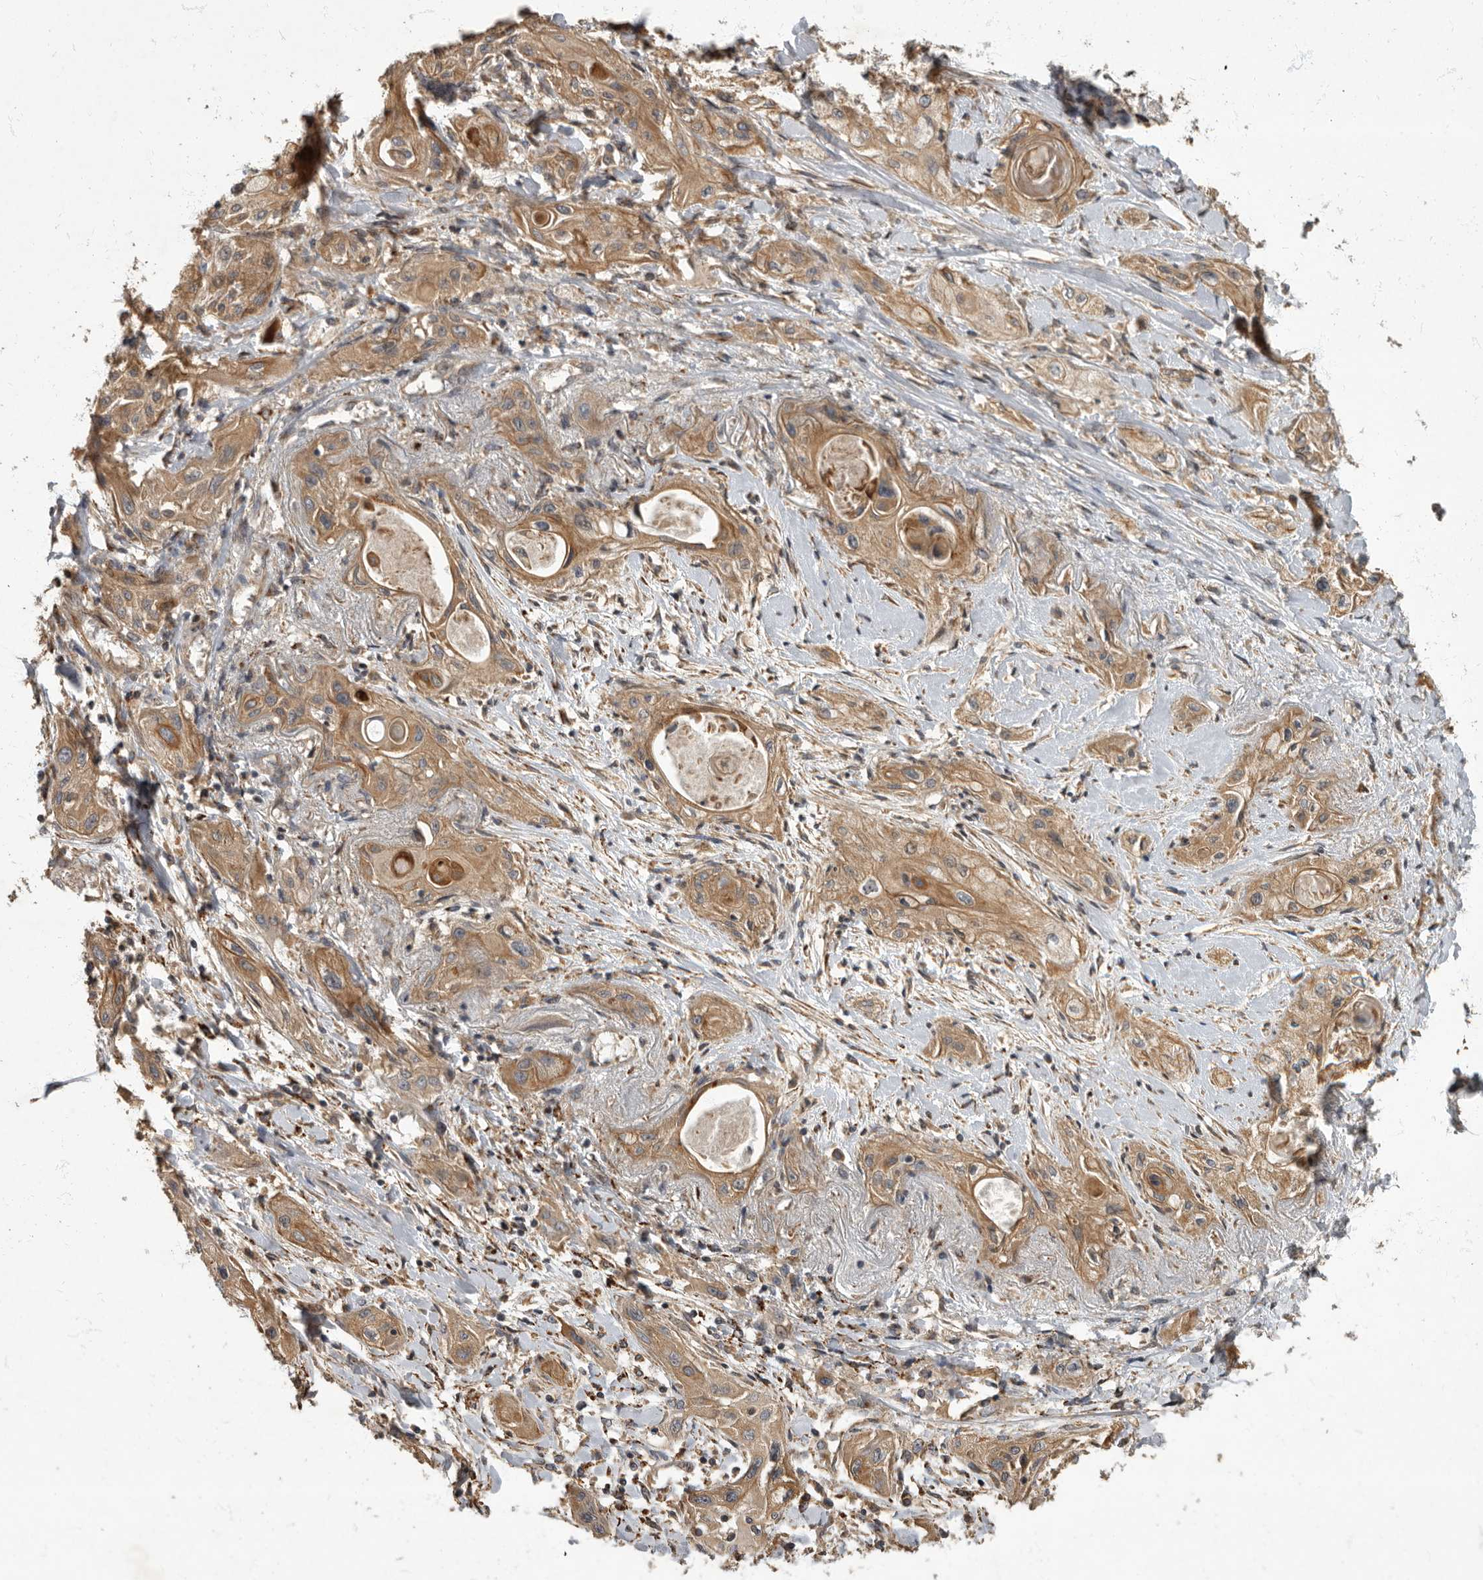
{"staining": {"intensity": "moderate", "quantity": ">75%", "location": "cytoplasmic/membranous"}, "tissue": "lung cancer", "cell_type": "Tumor cells", "image_type": "cancer", "snomed": [{"axis": "morphology", "description": "Squamous cell carcinoma, NOS"}, {"axis": "topography", "description": "Lung"}], "caption": "Protein analysis of lung squamous cell carcinoma tissue displays moderate cytoplasmic/membranous staining in about >75% of tumor cells.", "gene": "IQCK", "patient": {"sex": "female", "age": 47}}